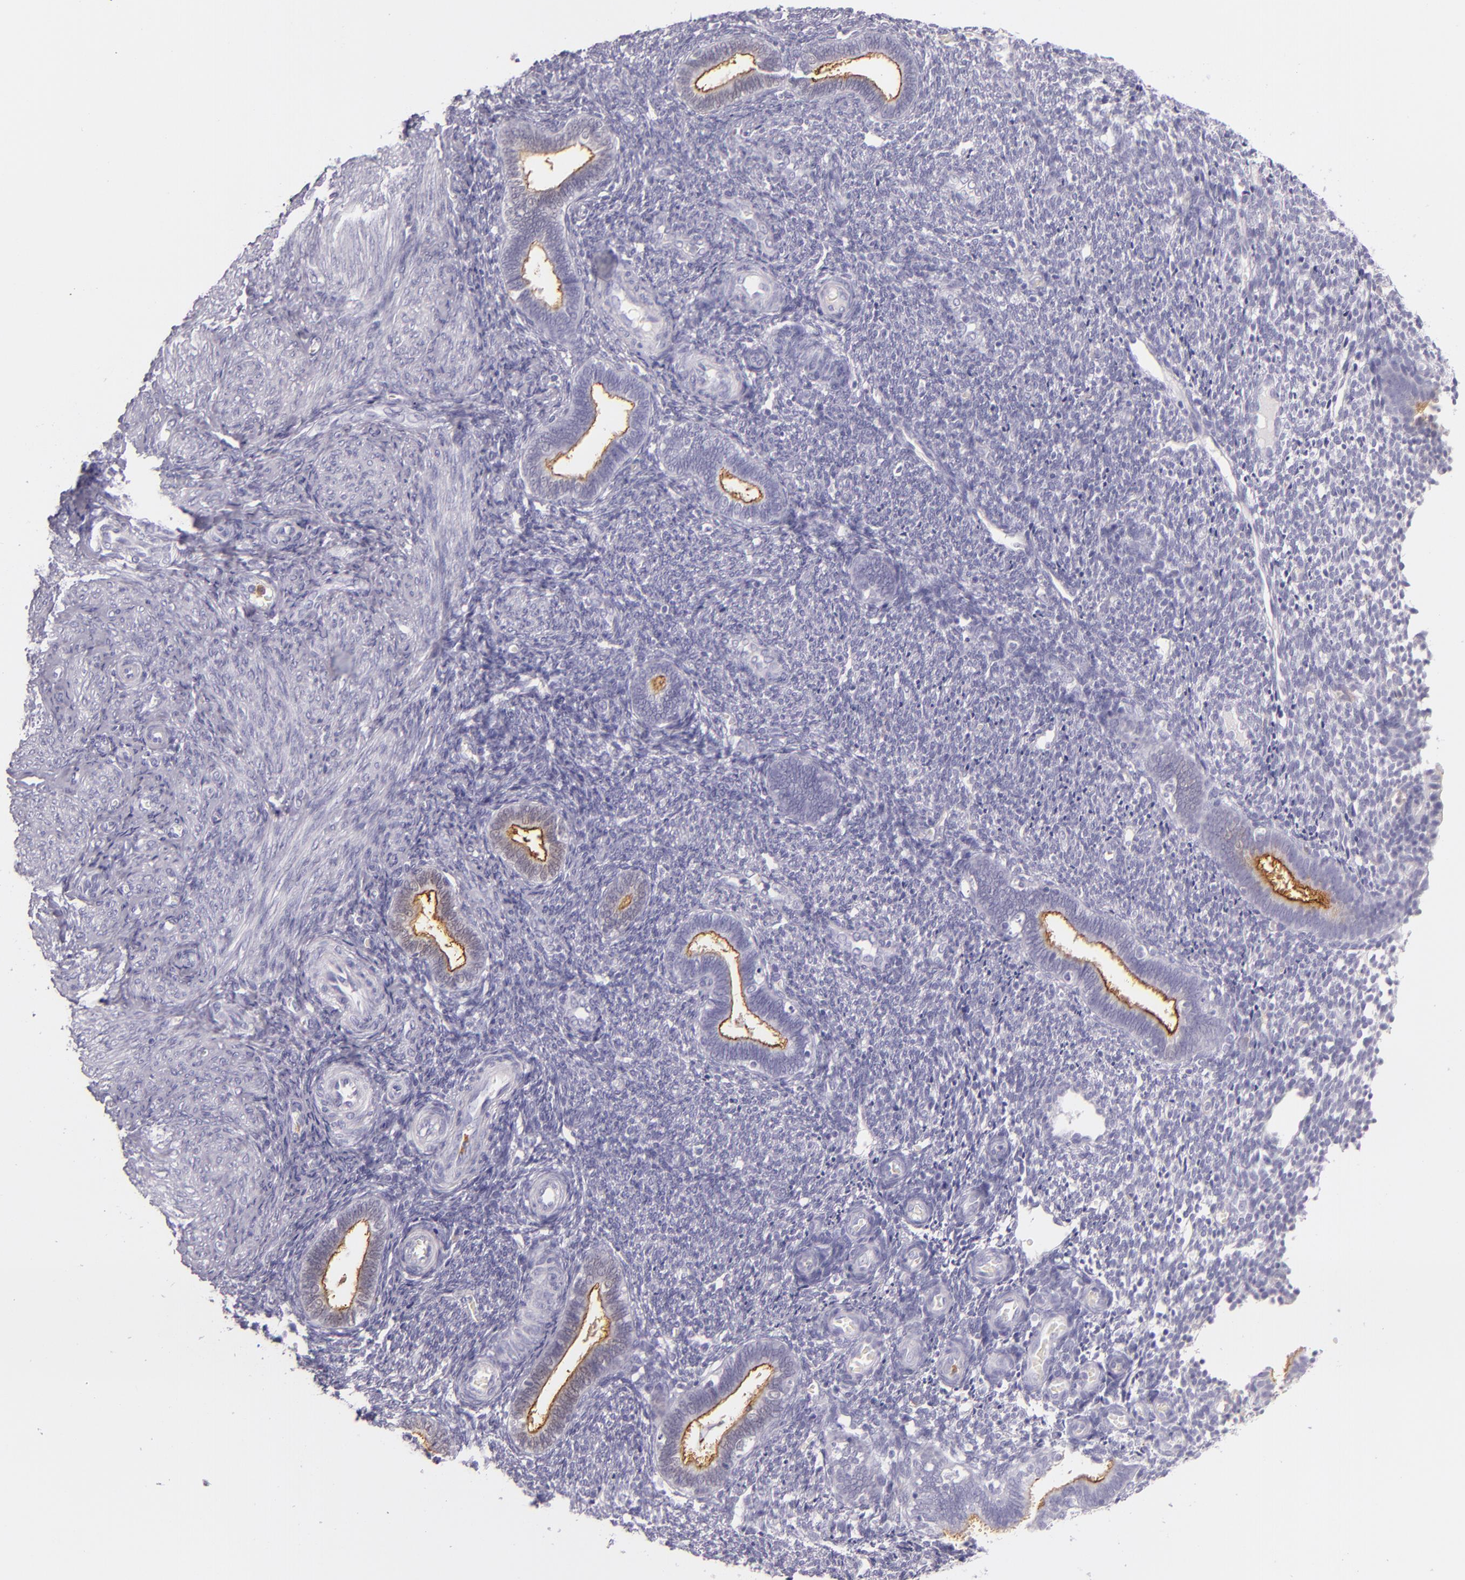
{"staining": {"intensity": "negative", "quantity": "none", "location": "none"}, "tissue": "endometrium", "cell_type": "Cells in endometrial stroma", "image_type": "normal", "snomed": [{"axis": "morphology", "description": "Normal tissue, NOS"}, {"axis": "topography", "description": "Endometrium"}], "caption": "DAB (3,3'-diaminobenzidine) immunohistochemical staining of normal endometrium exhibits no significant expression in cells in endometrial stroma.", "gene": "CEACAM1", "patient": {"sex": "female", "age": 27}}